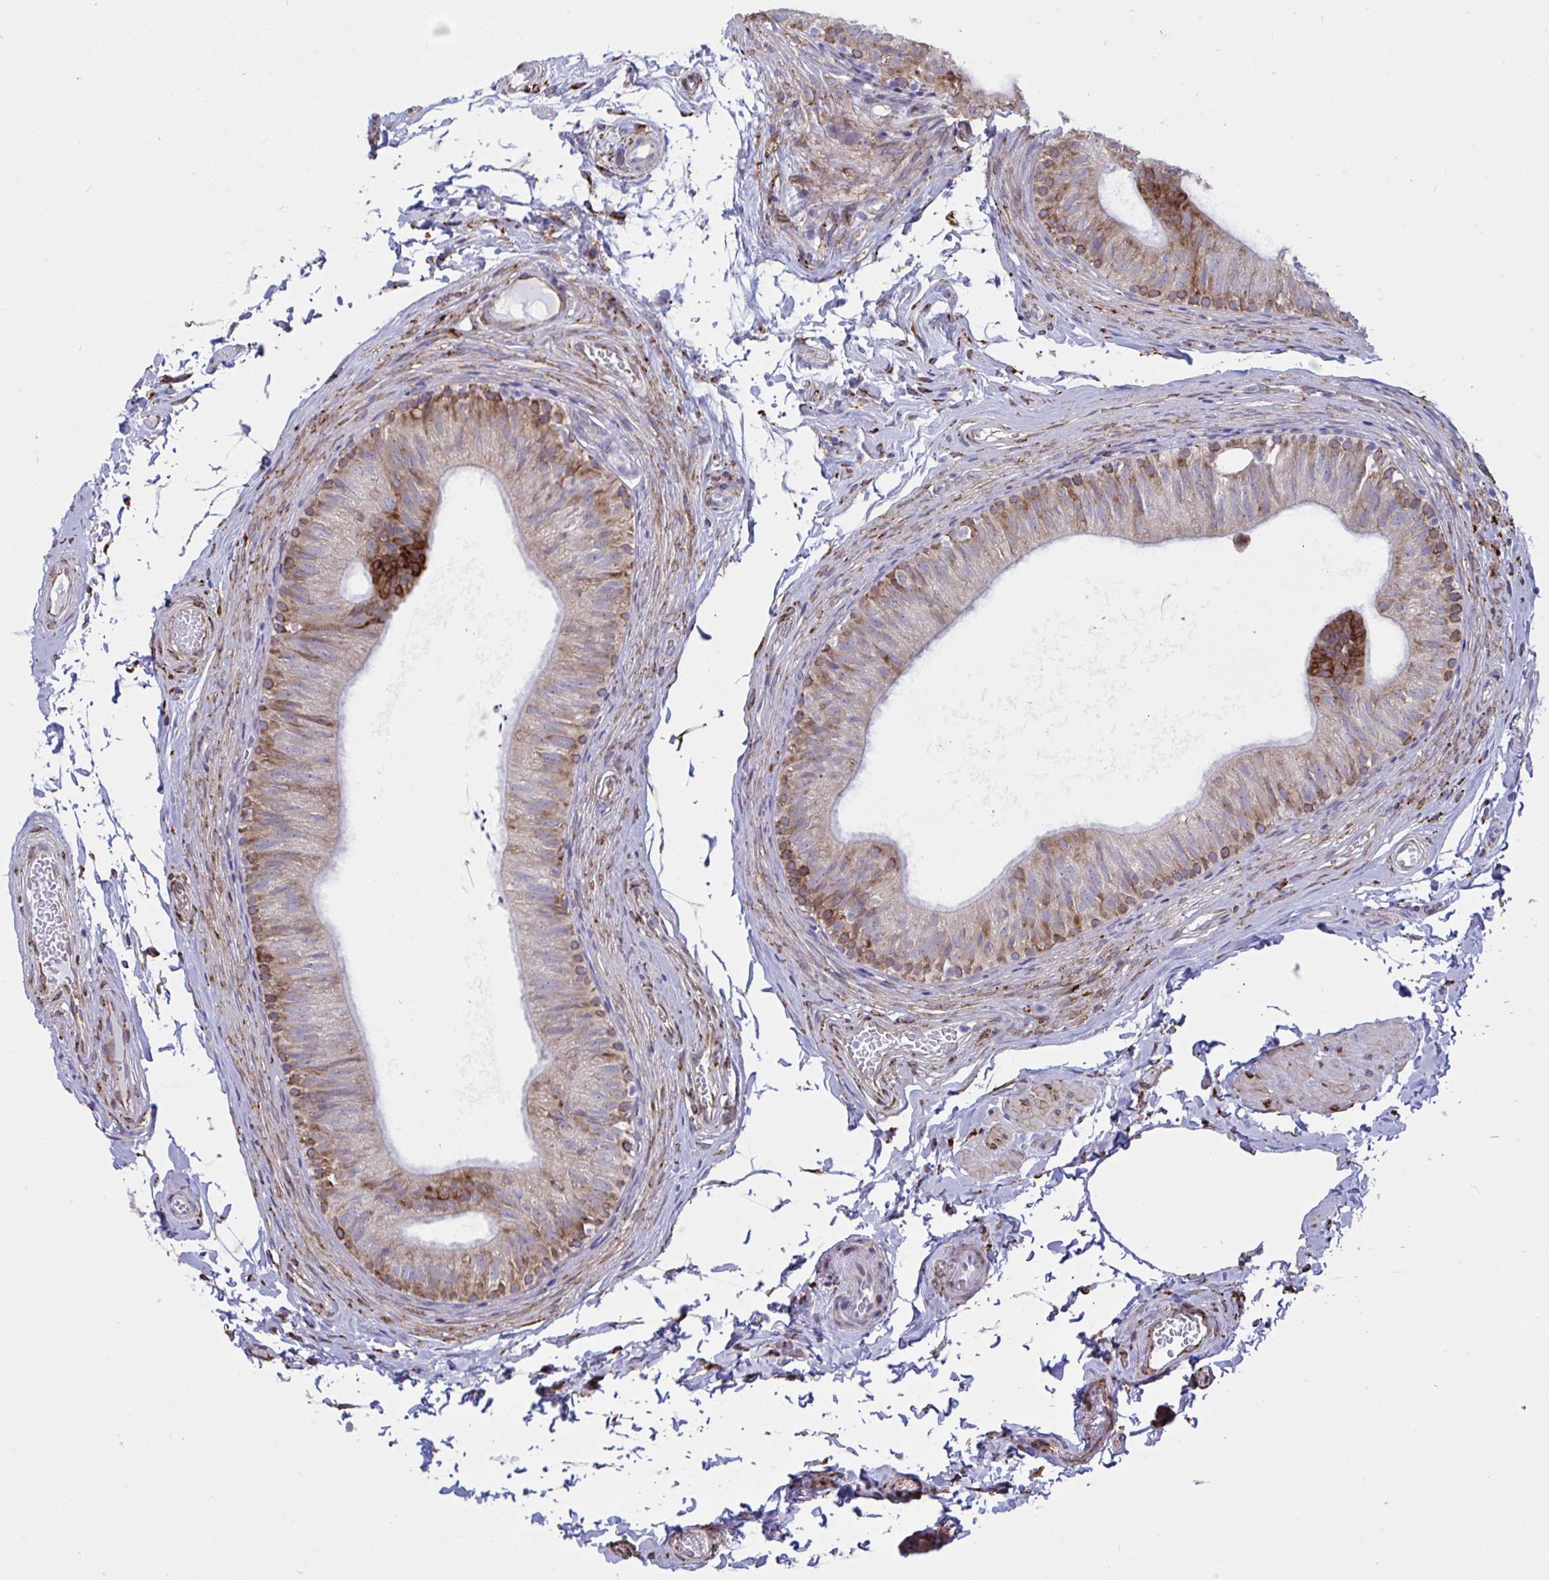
{"staining": {"intensity": "strong", "quantity": "<25%", "location": "cytoplasmic/membranous"}, "tissue": "epididymis", "cell_type": "Glandular cells", "image_type": "normal", "snomed": [{"axis": "morphology", "description": "Normal tissue, NOS"}, {"axis": "topography", "description": "Epididymis, spermatic cord, NOS"}, {"axis": "topography", "description": "Epididymis"}, {"axis": "topography", "description": "Peripheral nerve tissue"}], "caption": "Immunohistochemistry (DAB) staining of benign human epididymis reveals strong cytoplasmic/membranous protein positivity in approximately <25% of glandular cells. The staining was performed using DAB (3,3'-diaminobenzidine) to visualize the protein expression in brown, while the nuclei were stained in blue with hematoxylin (Magnification: 20x).", "gene": "ASPH", "patient": {"sex": "male", "age": 29}}